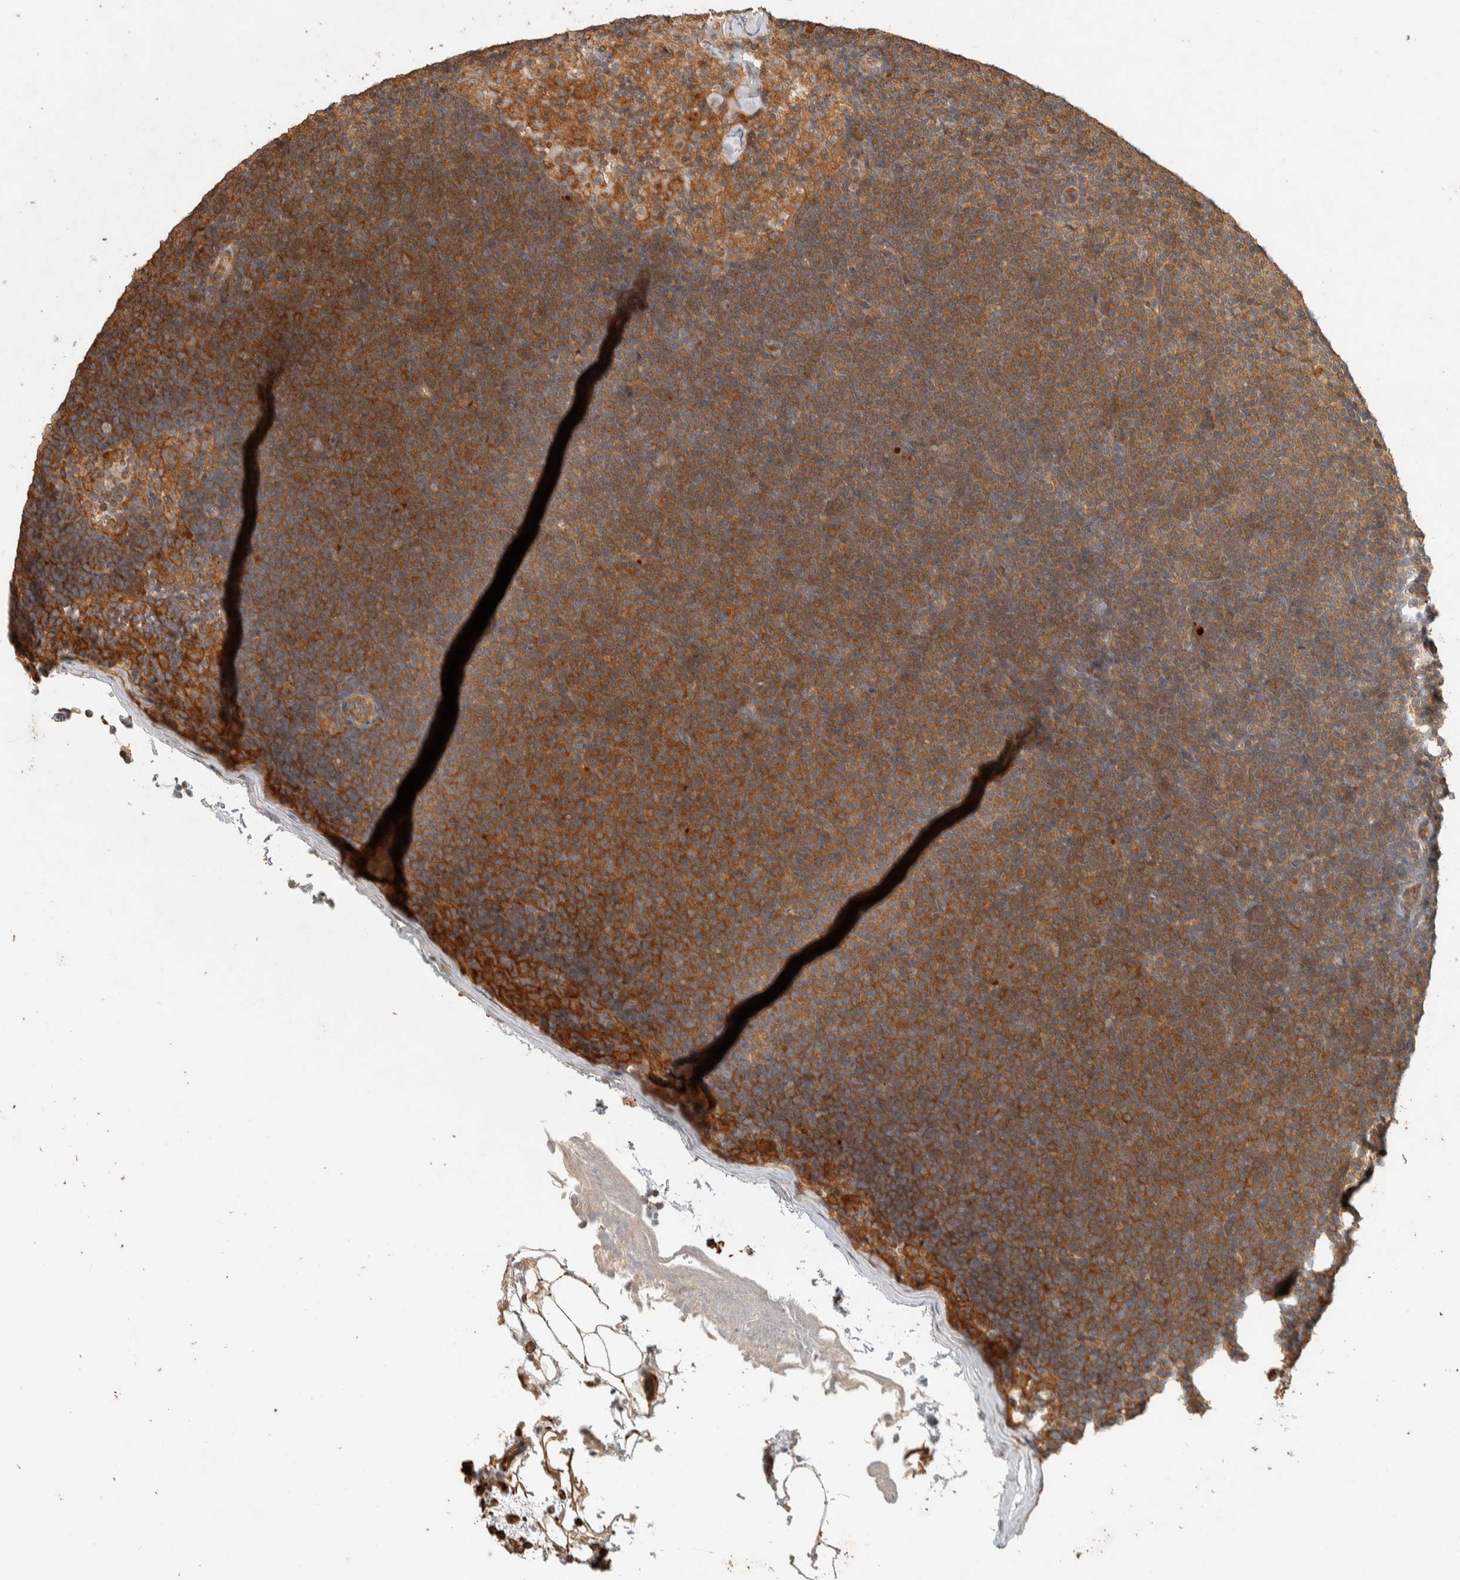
{"staining": {"intensity": "strong", "quantity": ">75%", "location": "cytoplasmic/membranous"}, "tissue": "lymphoma", "cell_type": "Tumor cells", "image_type": "cancer", "snomed": [{"axis": "morphology", "description": "Malignant lymphoma, non-Hodgkin's type, Low grade"}, {"axis": "topography", "description": "Lymph node"}], "caption": "Protein staining of low-grade malignant lymphoma, non-Hodgkin's type tissue exhibits strong cytoplasmic/membranous staining in approximately >75% of tumor cells.", "gene": "EXOC7", "patient": {"sex": "female", "age": 53}}